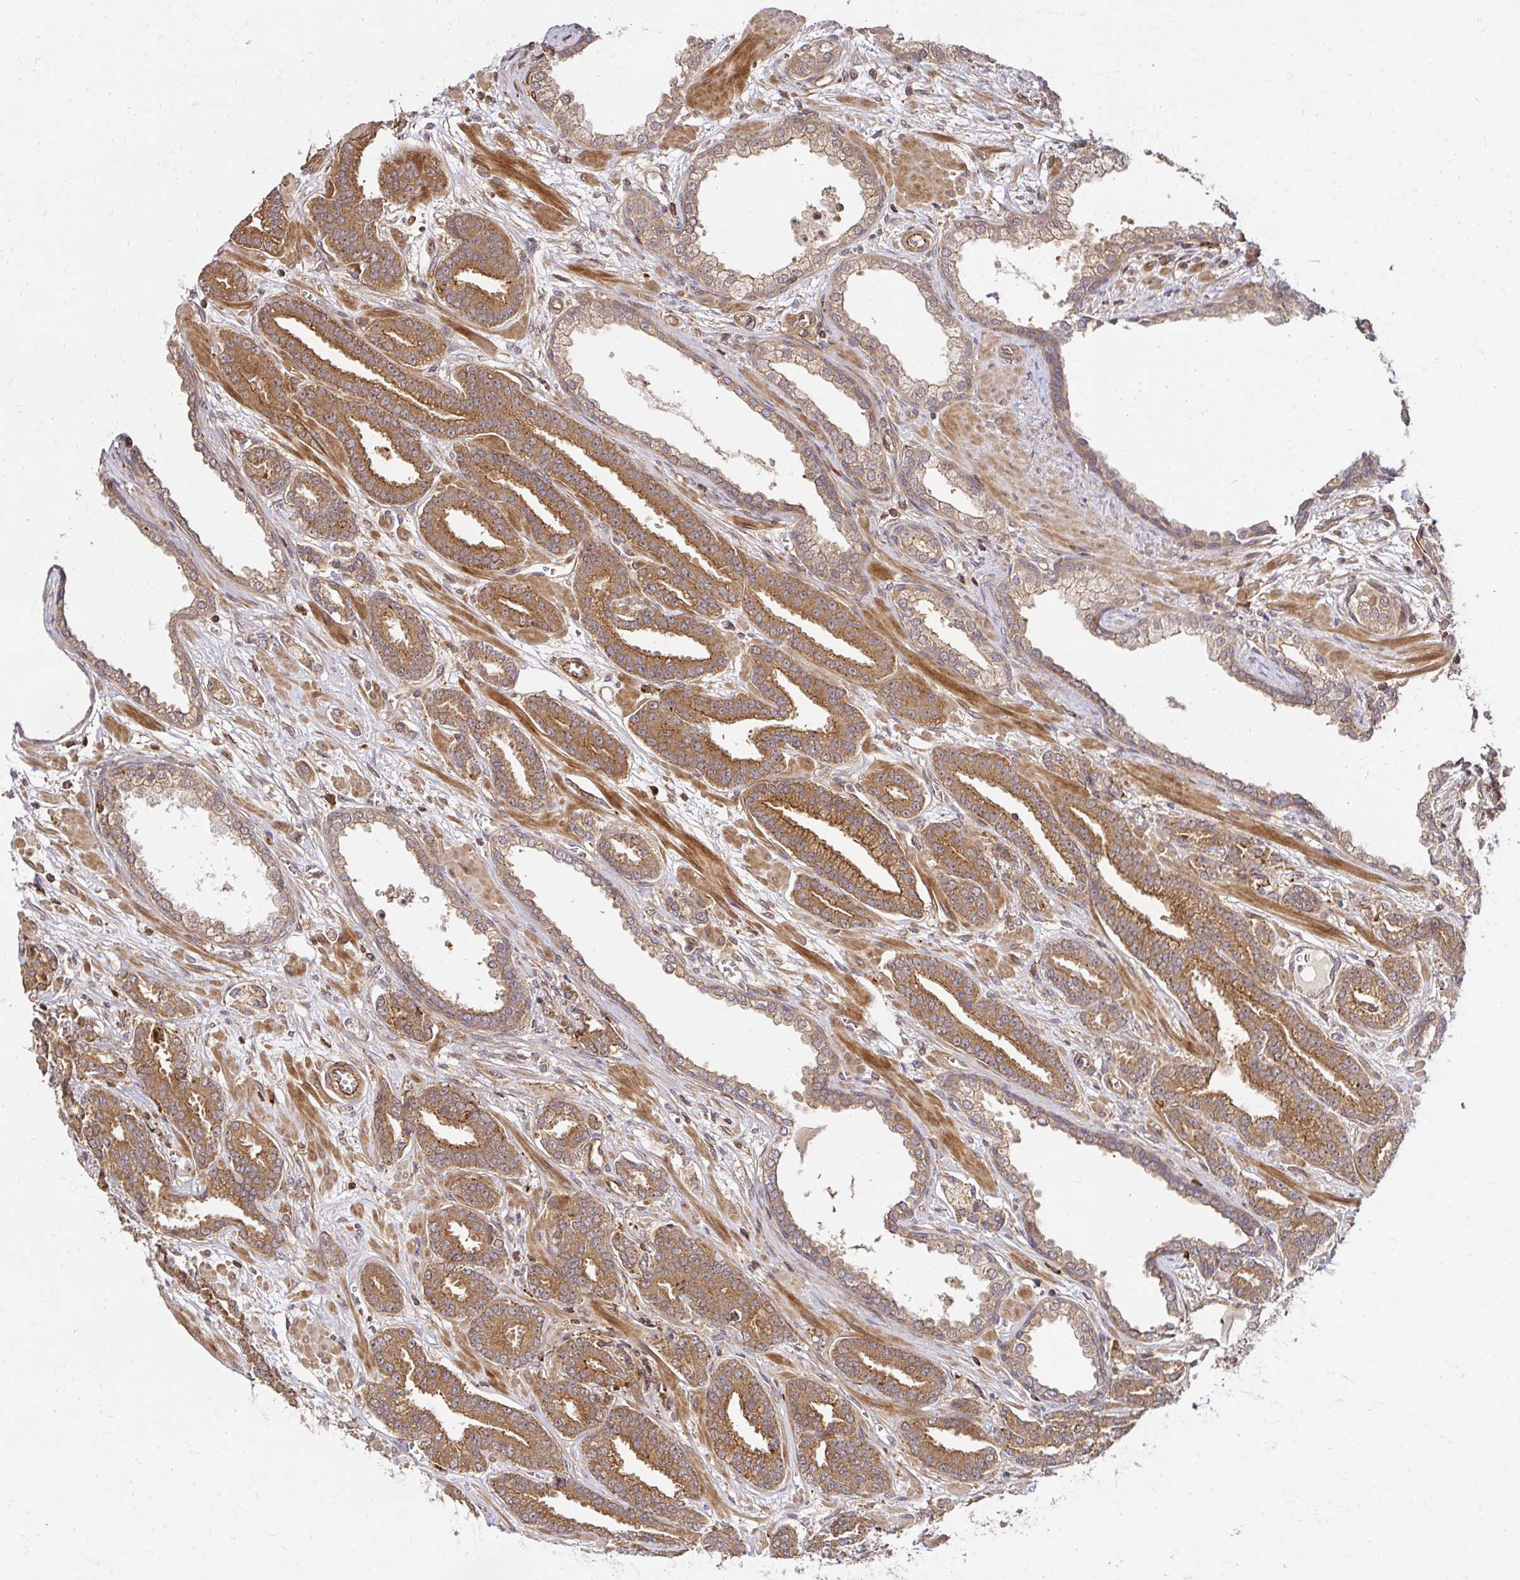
{"staining": {"intensity": "moderate", "quantity": ">75%", "location": "cytoplasmic/membranous"}, "tissue": "prostate cancer", "cell_type": "Tumor cells", "image_type": "cancer", "snomed": [{"axis": "morphology", "description": "Adenocarcinoma, High grade"}, {"axis": "topography", "description": "Prostate"}], "caption": "Prostate high-grade adenocarcinoma stained with DAB (3,3'-diaminobenzidine) immunohistochemistry (IHC) demonstrates medium levels of moderate cytoplasmic/membranous positivity in approximately >75% of tumor cells. The protein of interest is stained brown, and the nuclei are stained in blue (DAB IHC with brightfield microscopy, high magnification).", "gene": "PSMA4", "patient": {"sex": "male", "age": 60}}